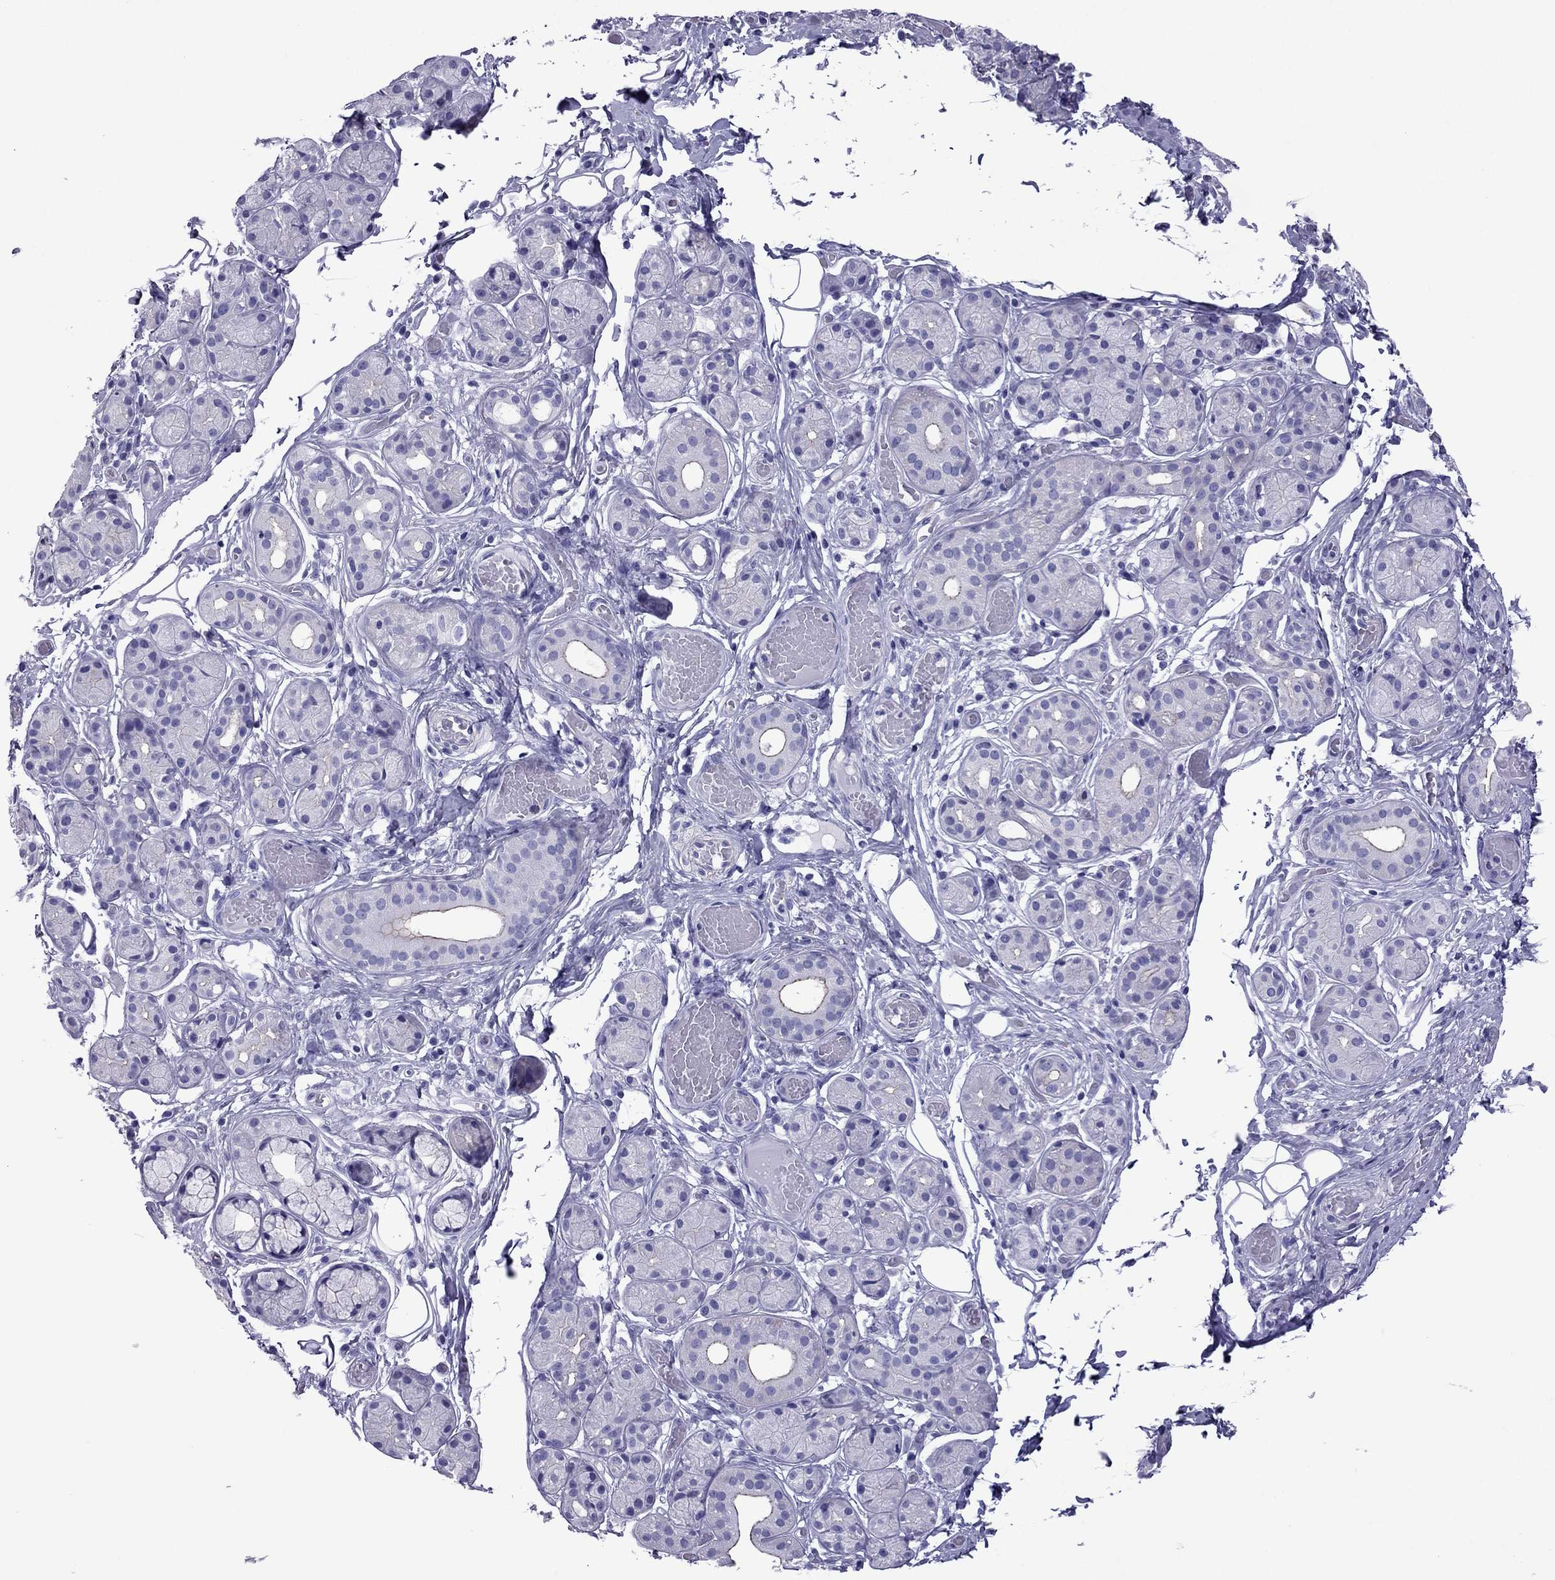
{"staining": {"intensity": "negative", "quantity": "none", "location": "none"}, "tissue": "salivary gland", "cell_type": "Glandular cells", "image_type": "normal", "snomed": [{"axis": "morphology", "description": "Normal tissue, NOS"}, {"axis": "topography", "description": "Salivary gland"}, {"axis": "topography", "description": "Peripheral nerve tissue"}], "caption": "This photomicrograph is of unremarkable salivary gland stained with IHC to label a protein in brown with the nuclei are counter-stained blue. There is no positivity in glandular cells. Brightfield microscopy of IHC stained with DAB (3,3'-diaminobenzidine) (brown) and hematoxylin (blue), captured at high magnification.", "gene": "MYL11", "patient": {"sex": "male", "age": 71}}